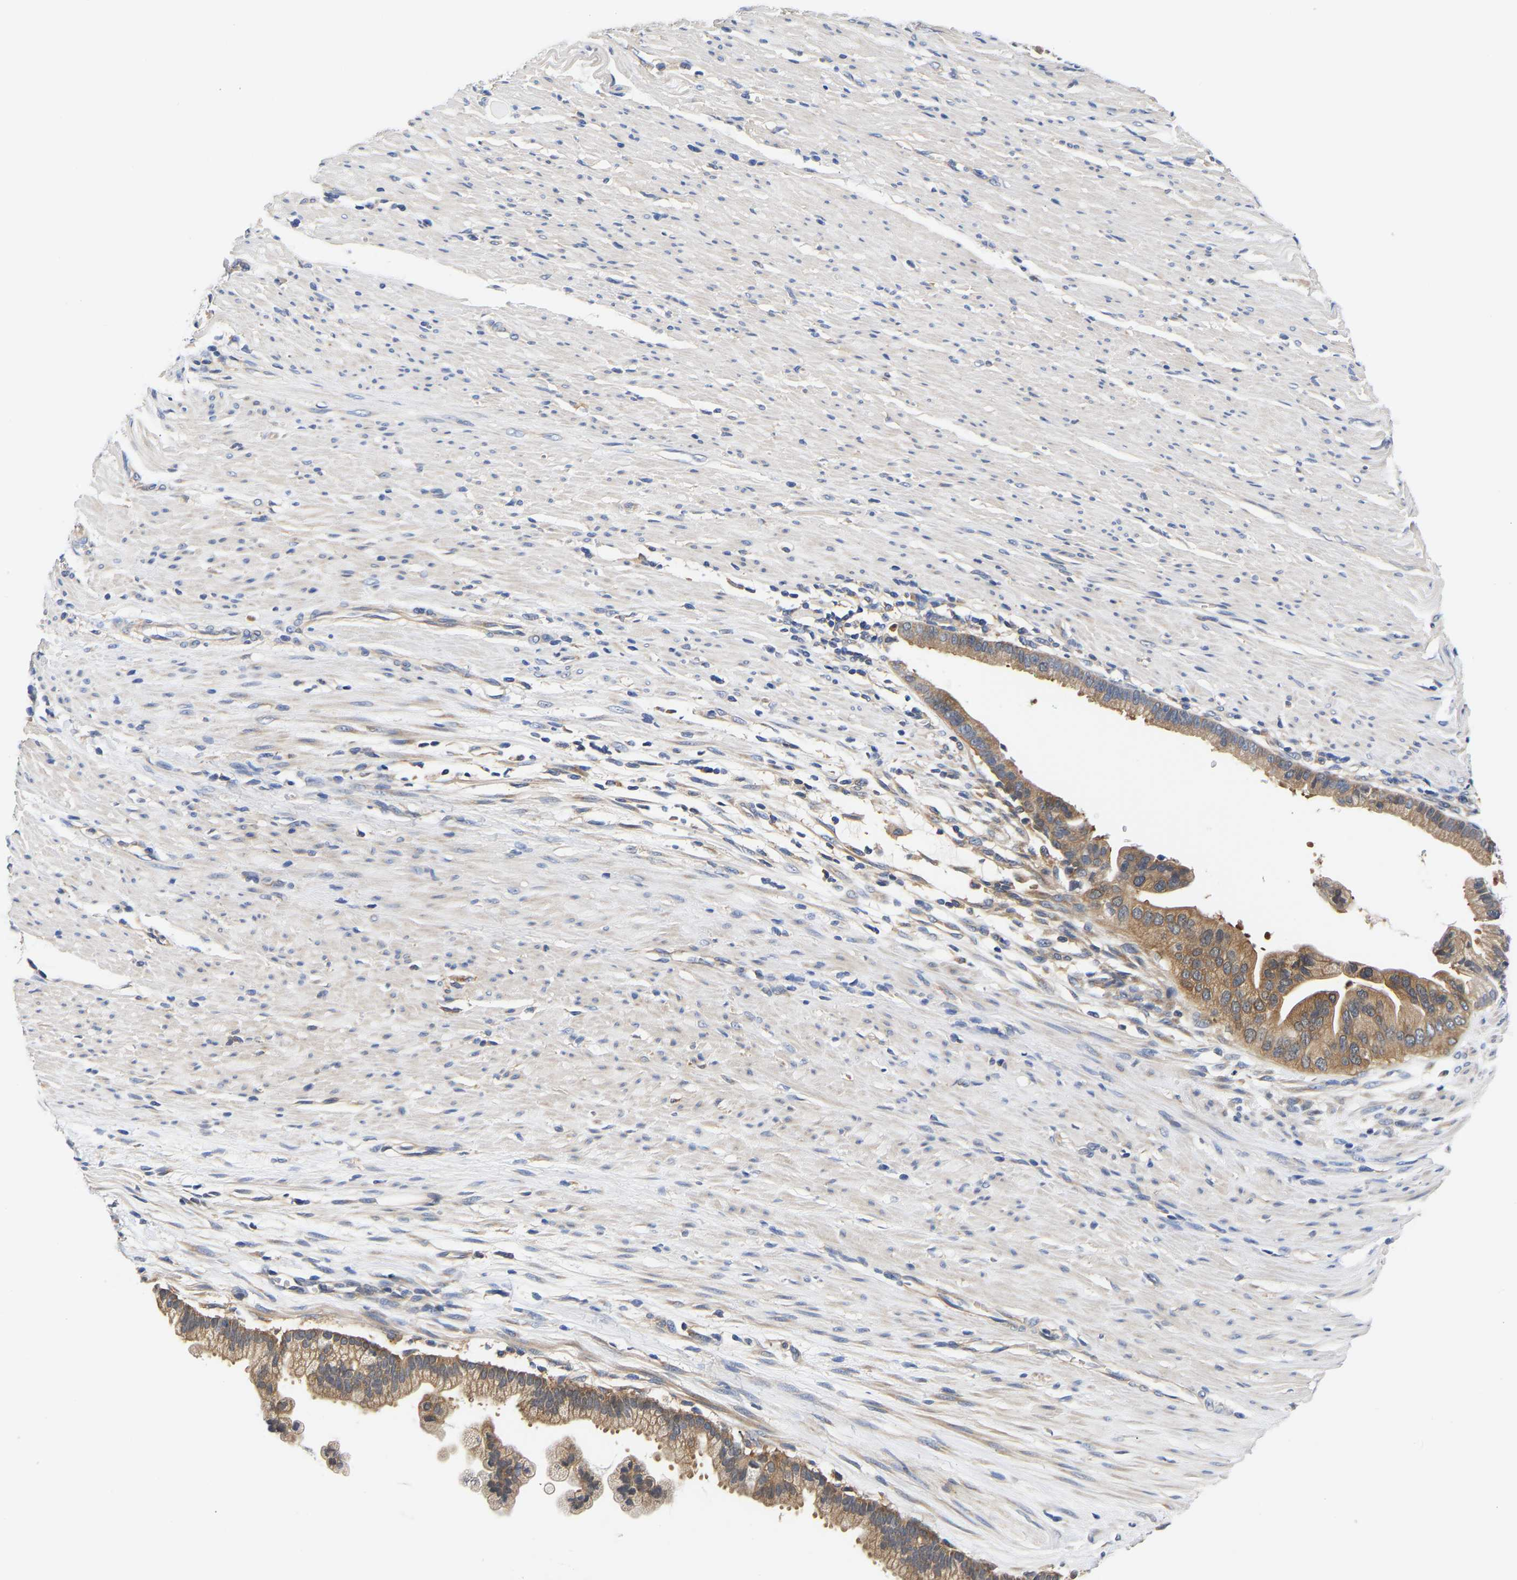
{"staining": {"intensity": "moderate", "quantity": ">75%", "location": "cytoplasmic/membranous"}, "tissue": "pancreatic cancer", "cell_type": "Tumor cells", "image_type": "cancer", "snomed": [{"axis": "morphology", "description": "Adenocarcinoma, NOS"}, {"axis": "topography", "description": "Pancreas"}], "caption": "Human adenocarcinoma (pancreatic) stained with a brown dye demonstrates moderate cytoplasmic/membranous positive expression in approximately >75% of tumor cells.", "gene": "CCDC6", "patient": {"sex": "male", "age": 69}}